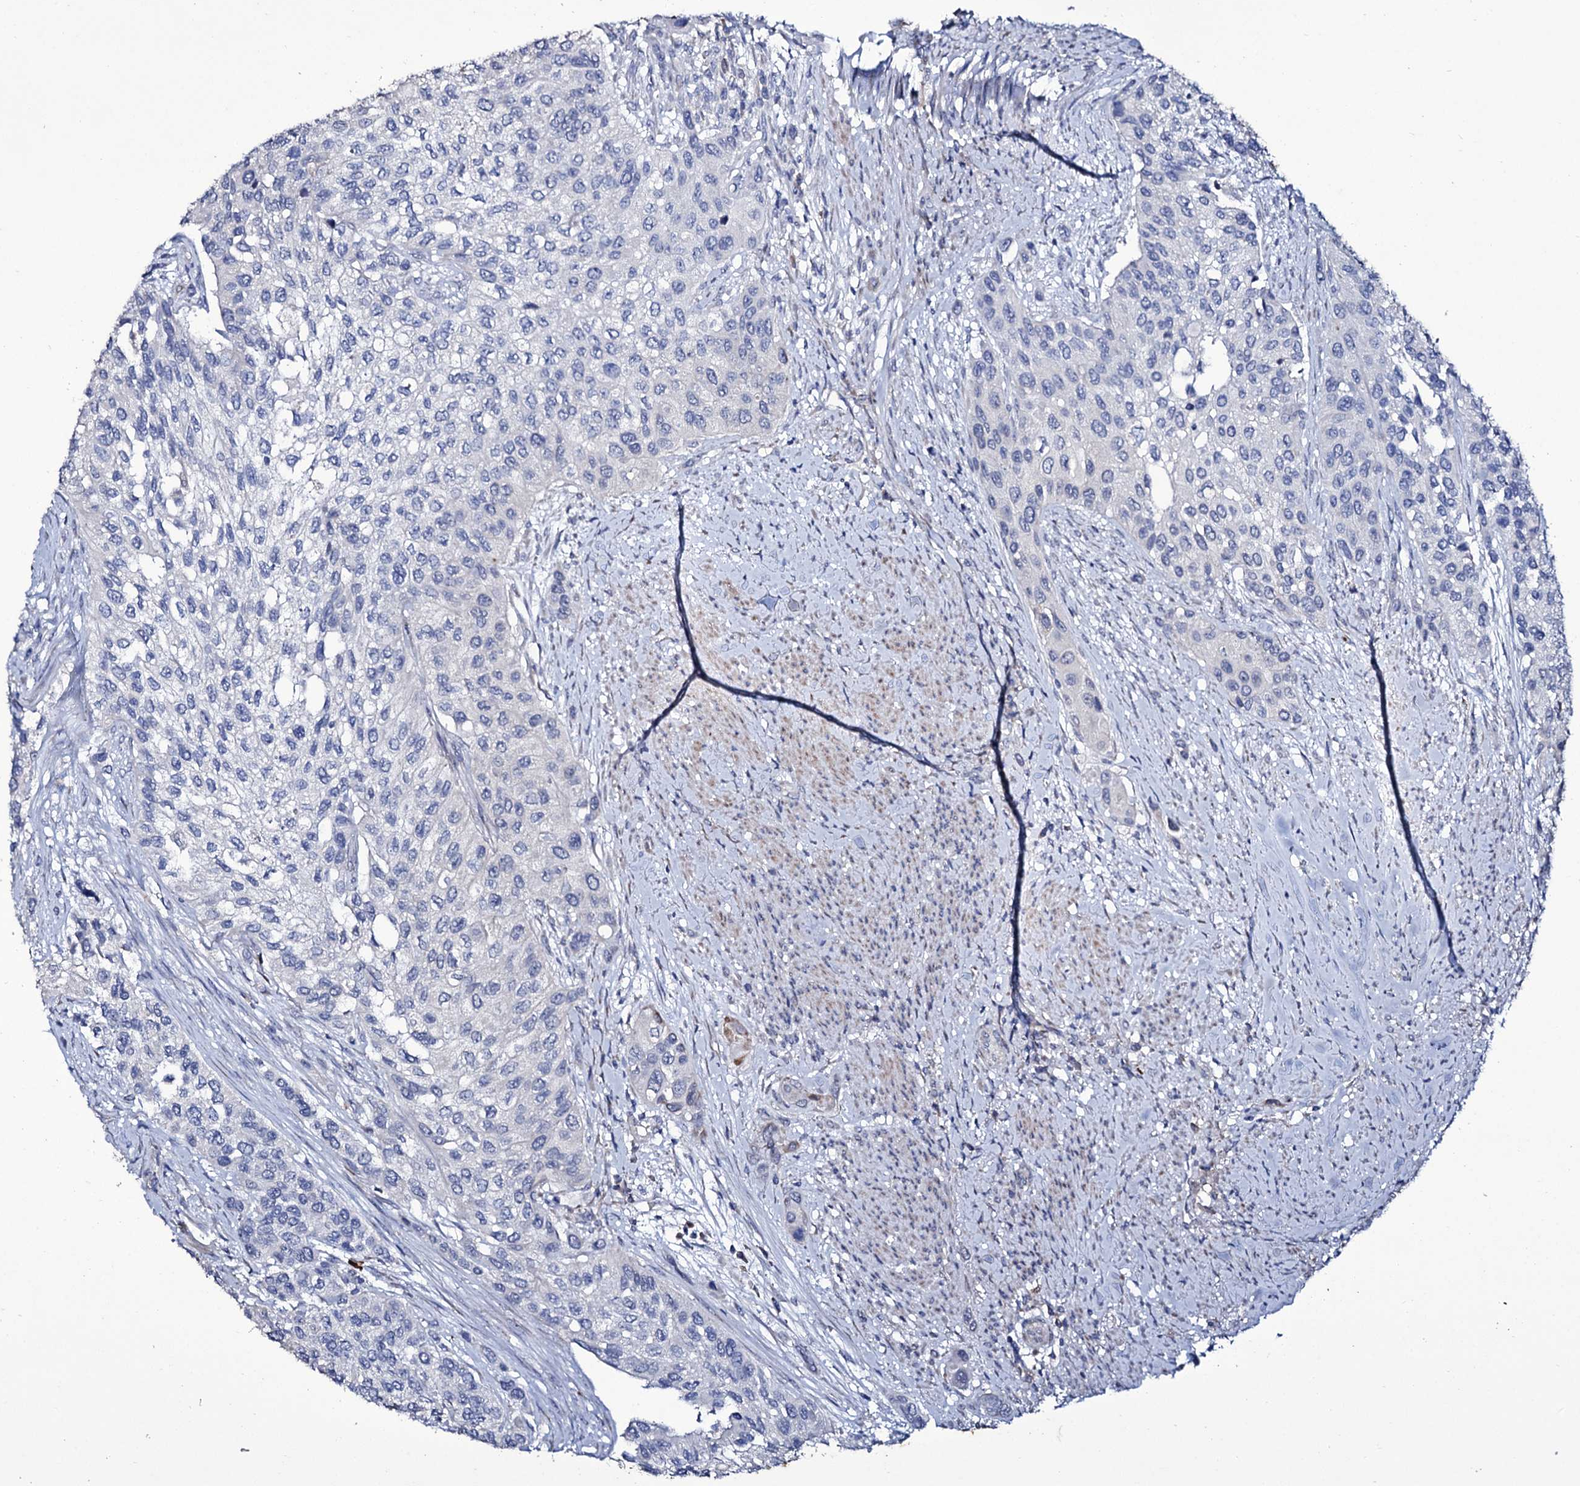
{"staining": {"intensity": "negative", "quantity": "none", "location": "none"}, "tissue": "urothelial cancer", "cell_type": "Tumor cells", "image_type": "cancer", "snomed": [{"axis": "morphology", "description": "Normal tissue, NOS"}, {"axis": "morphology", "description": "Urothelial carcinoma, High grade"}, {"axis": "topography", "description": "Vascular tissue"}, {"axis": "topography", "description": "Urinary bladder"}], "caption": "IHC histopathology image of neoplastic tissue: human urothelial cancer stained with DAB (3,3'-diaminobenzidine) reveals no significant protein positivity in tumor cells.", "gene": "TUBGCP5", "patient": {"sex": "female", "age": 56}}